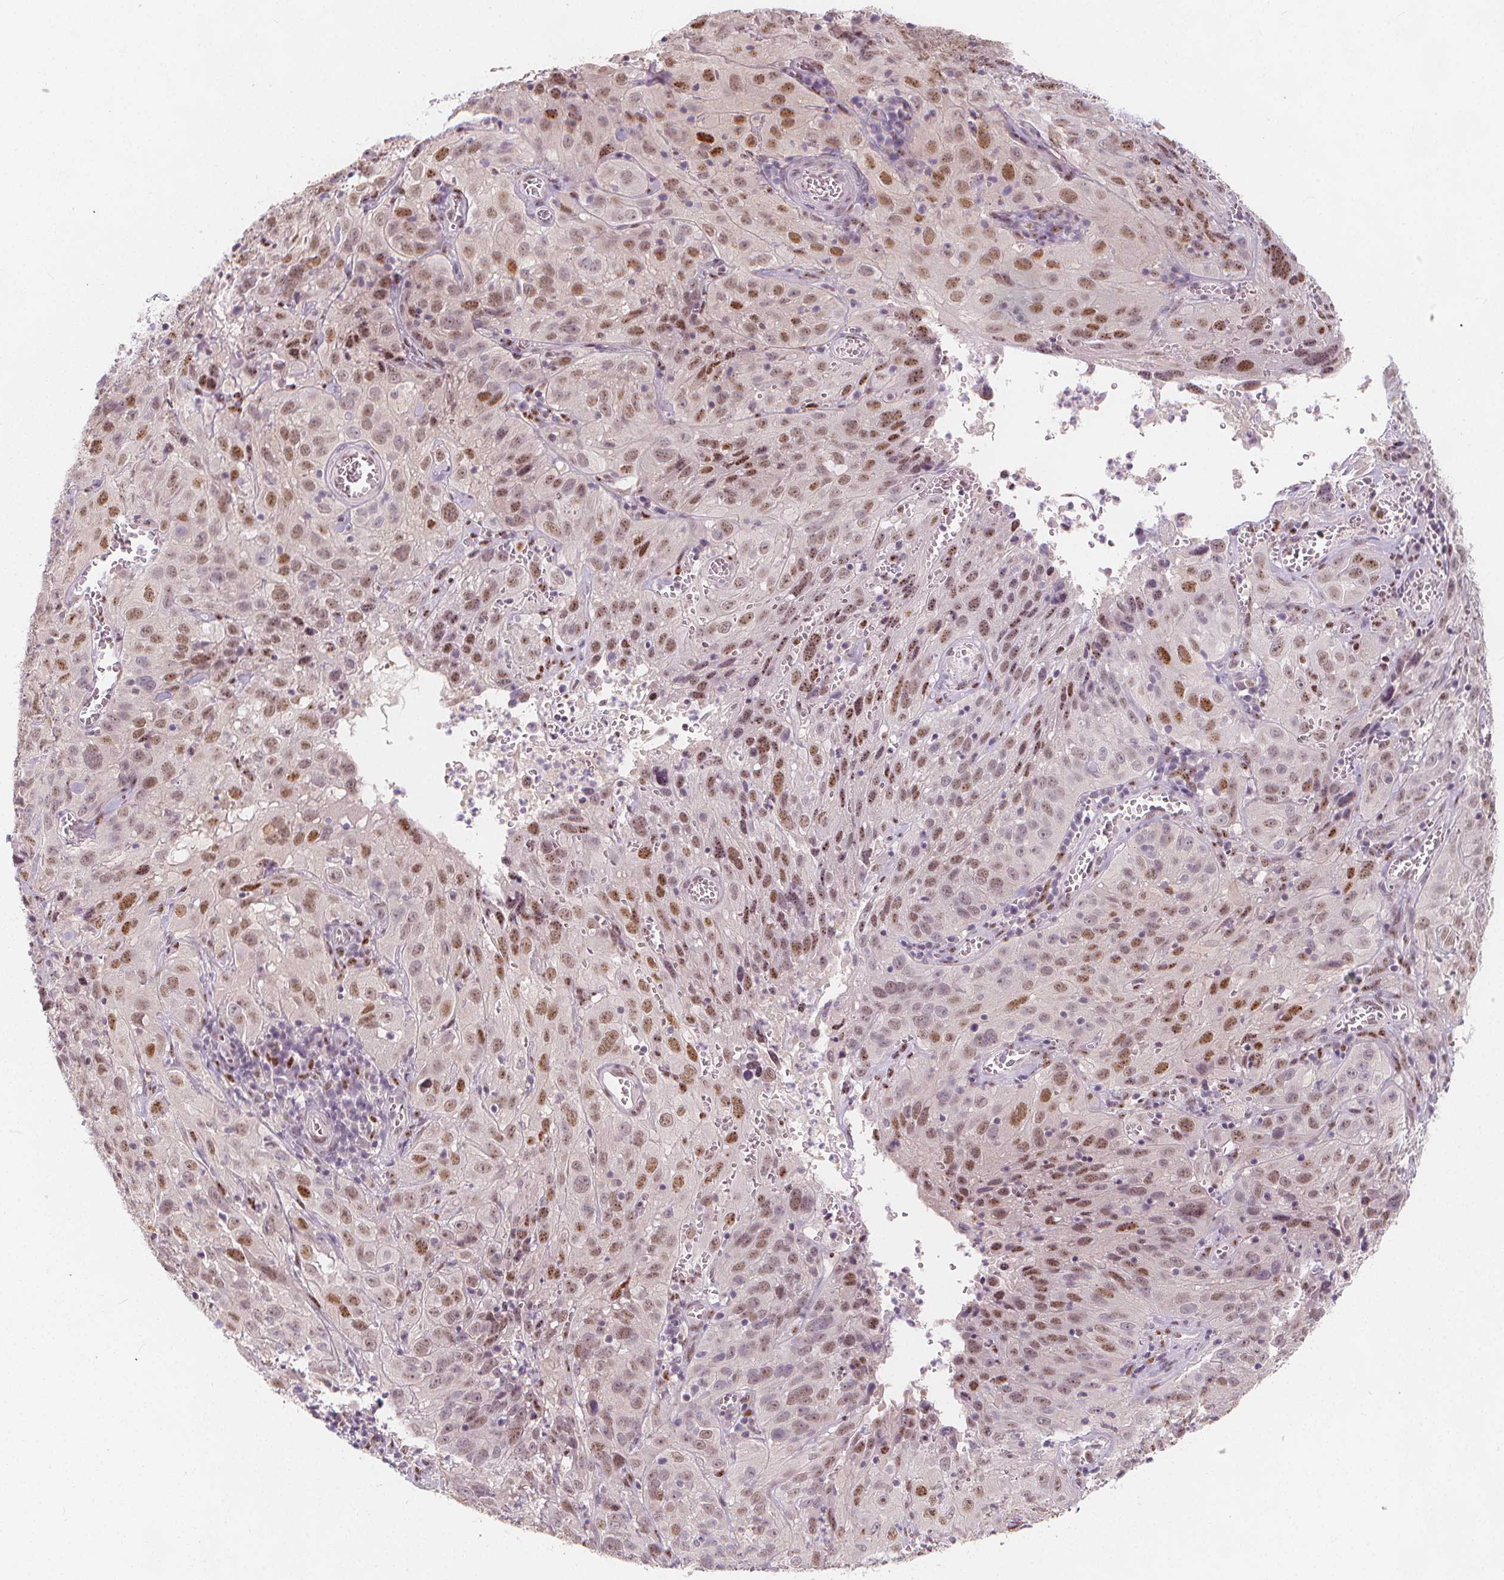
{"staining": {"intensity": "weak", "quantity": "25%-75%", "location": "nuclear"}, "tissue": "cervical cancer", "cell_type": "Tumor cells", "image_type": "cancer", "snomed": [{"axis": "morphology", "description": "Squamous cell carcinoma, NOS"}, {"axis": "topography", "description": "Cervix"}], "caption": "Weak nuclear positivity for a protein is identified in approximately 25%-75% of tumor cells of cervical cancer using immunohistochemistry.", "gene": "DRC3", "patient": {"sex": "female", "age": 32}}